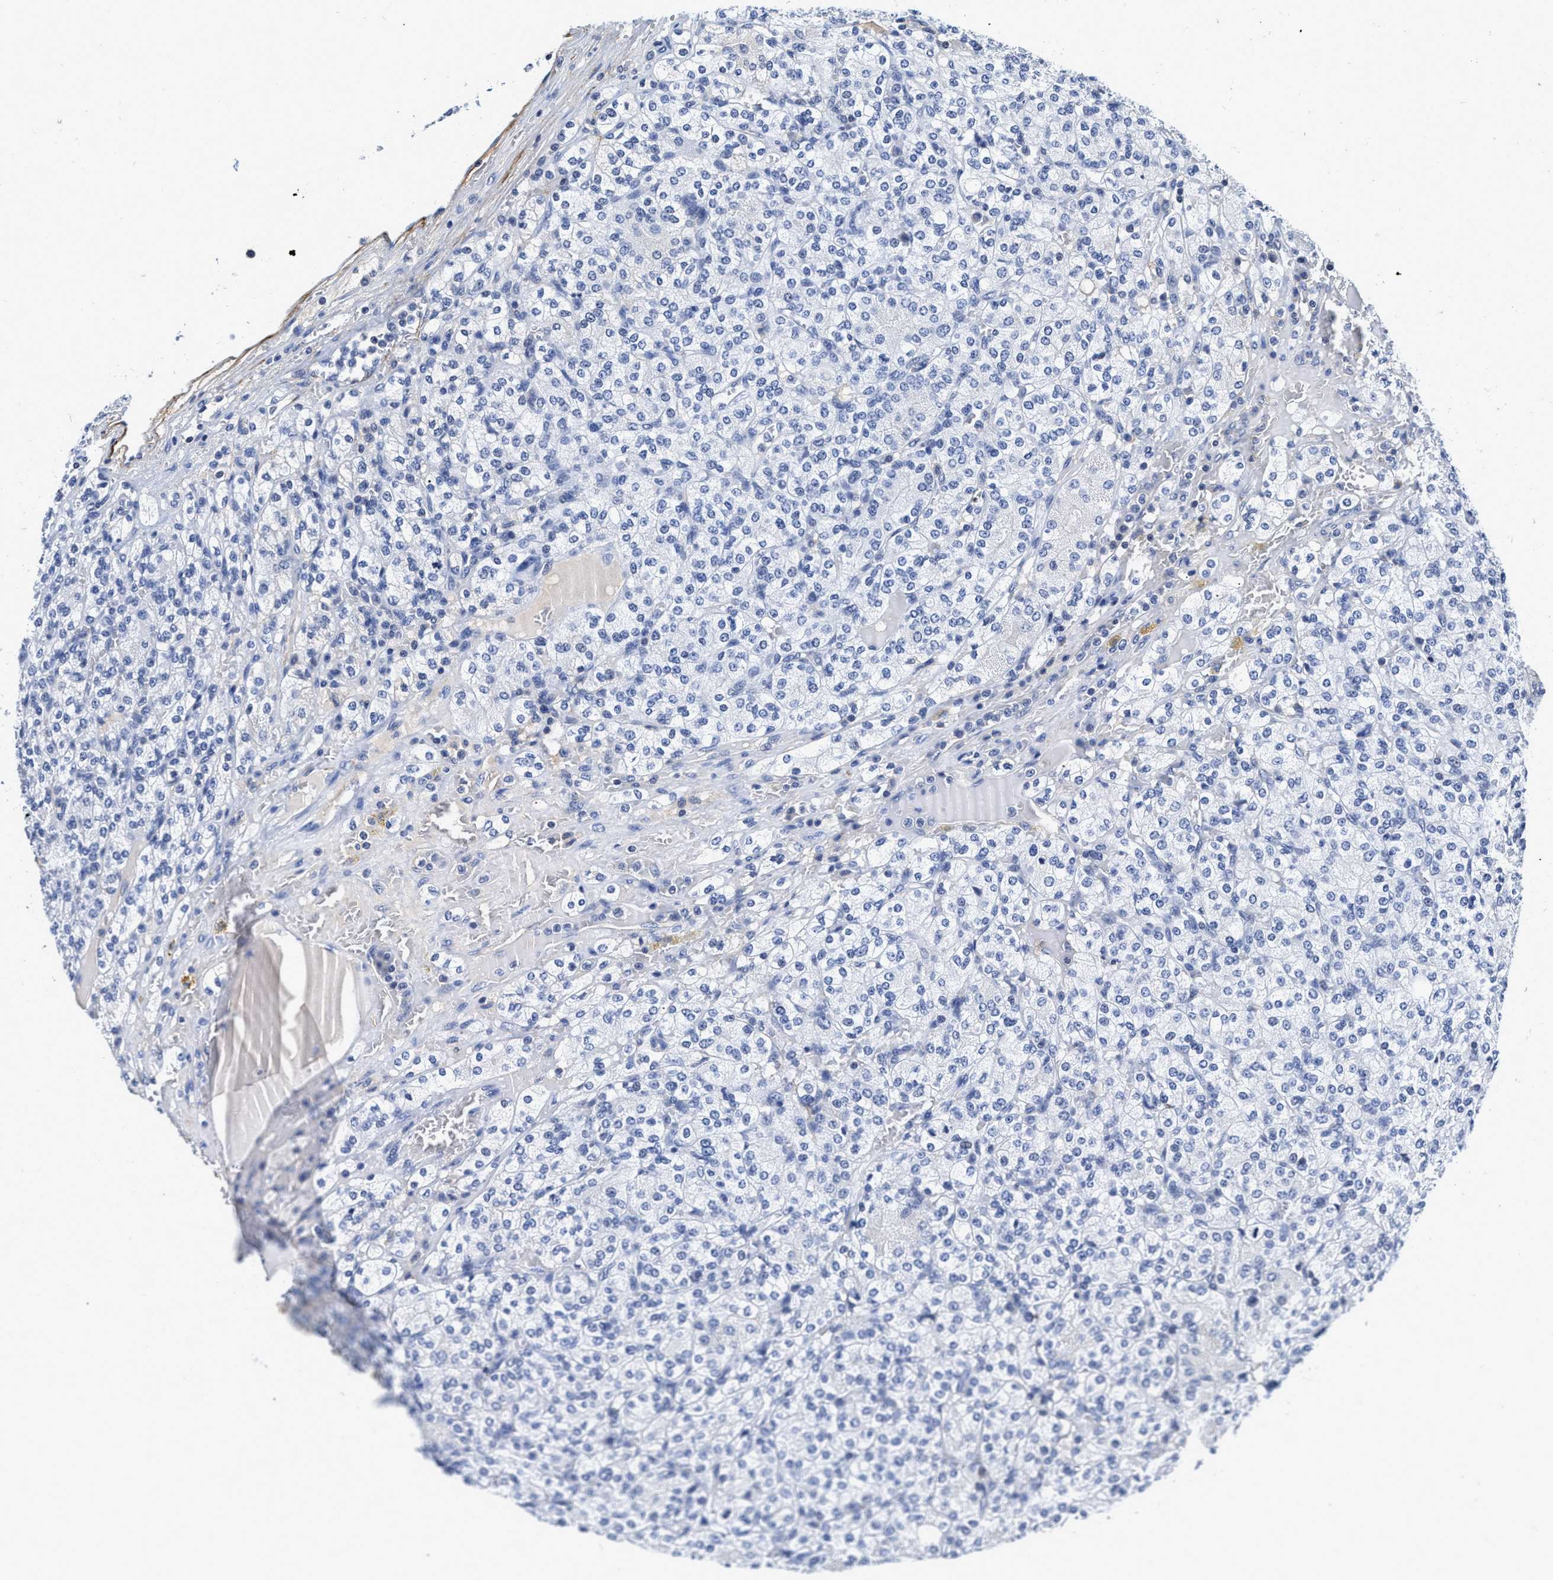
{"staining": {"intensity": "negative", "quantity": "none", "location": "none"}, "tissue": "renal cancer", "cell_type": "Tumor cells", "image_type": "cancer", "snomed": [{"axis": "morphology", "description": "Adenocarcinoma, NOS"}, {"axis": "topography", "description": "Kidney"}], "caption": "This photomicrograph is of adenocarcinoma (renal) stained with immunohistochemistry to label a protein in brown with the nuclei are counter-stained blue. There is no staining in tumor cells.", "gene": "FBLN2", "patient": {"sex": "male", "age": 77}}